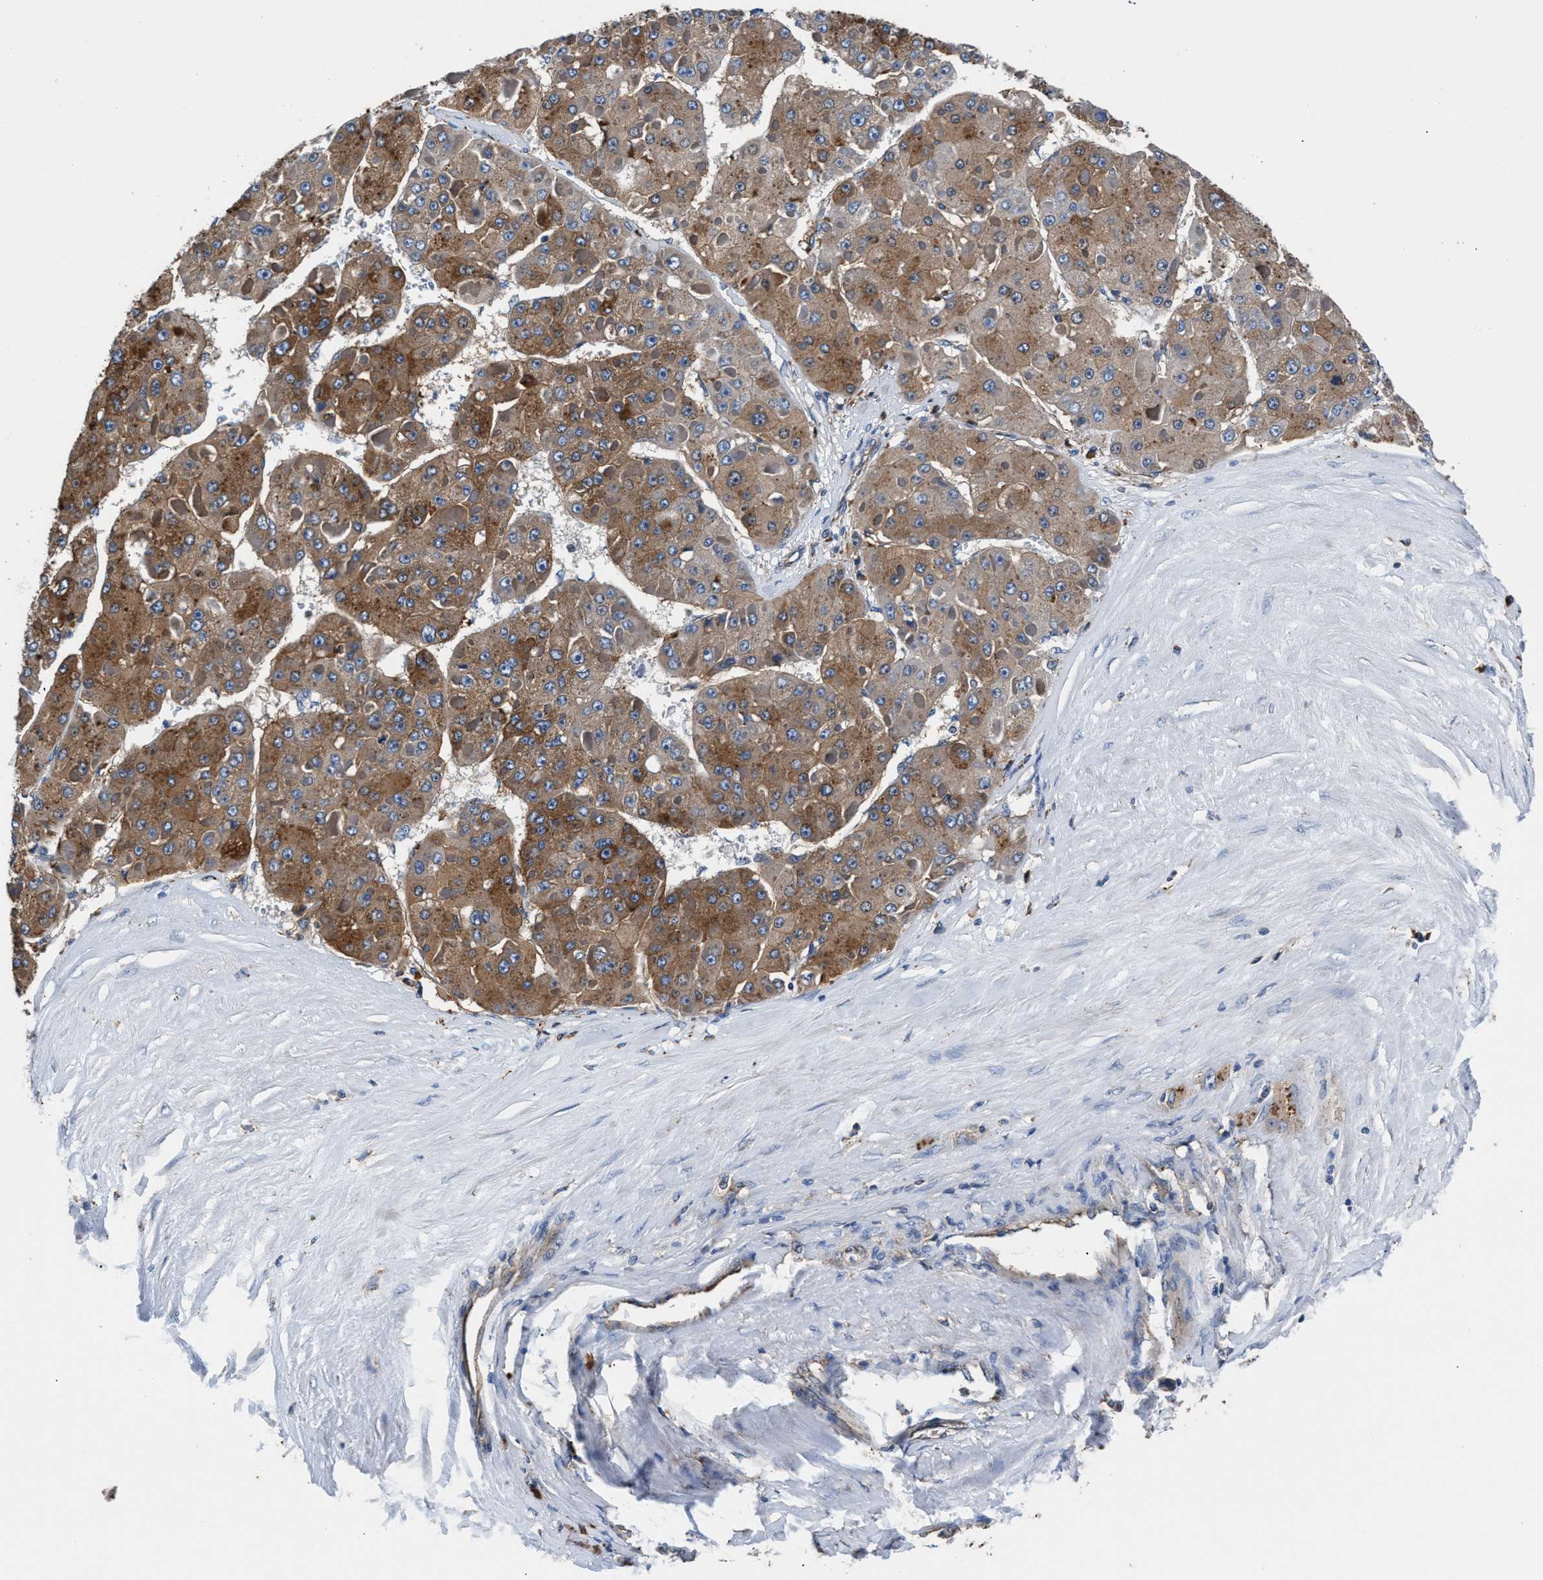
{"staining": {"intensity": "moderate", "quantity": ">75%", "location": "cytoplasmic/membranous"}, "tissue": "liver cancer", "cell_type": "Tumor cells", "image_type": "cancer", "snomed": [{"axis": "morphology", "description": "Carcinoma, Hepatocellular, NOS"}, {"axis": "topography", "description": "Liver"}], "caption": "Liver cancer (hepatocellular carcinoma) stained with DAB IHC reveals medium levels of moderate cytoplasmic/membranous staining in approximately >75% of tumor cells. The staining was performed using DAB (3,3'-diaminobenzidine), with brown indicating positive protein expression. Nuclei are stained blue with hematoxylin.", "gene": "PPP1R9B", "patient": {"sex": "female", "age": 73}}